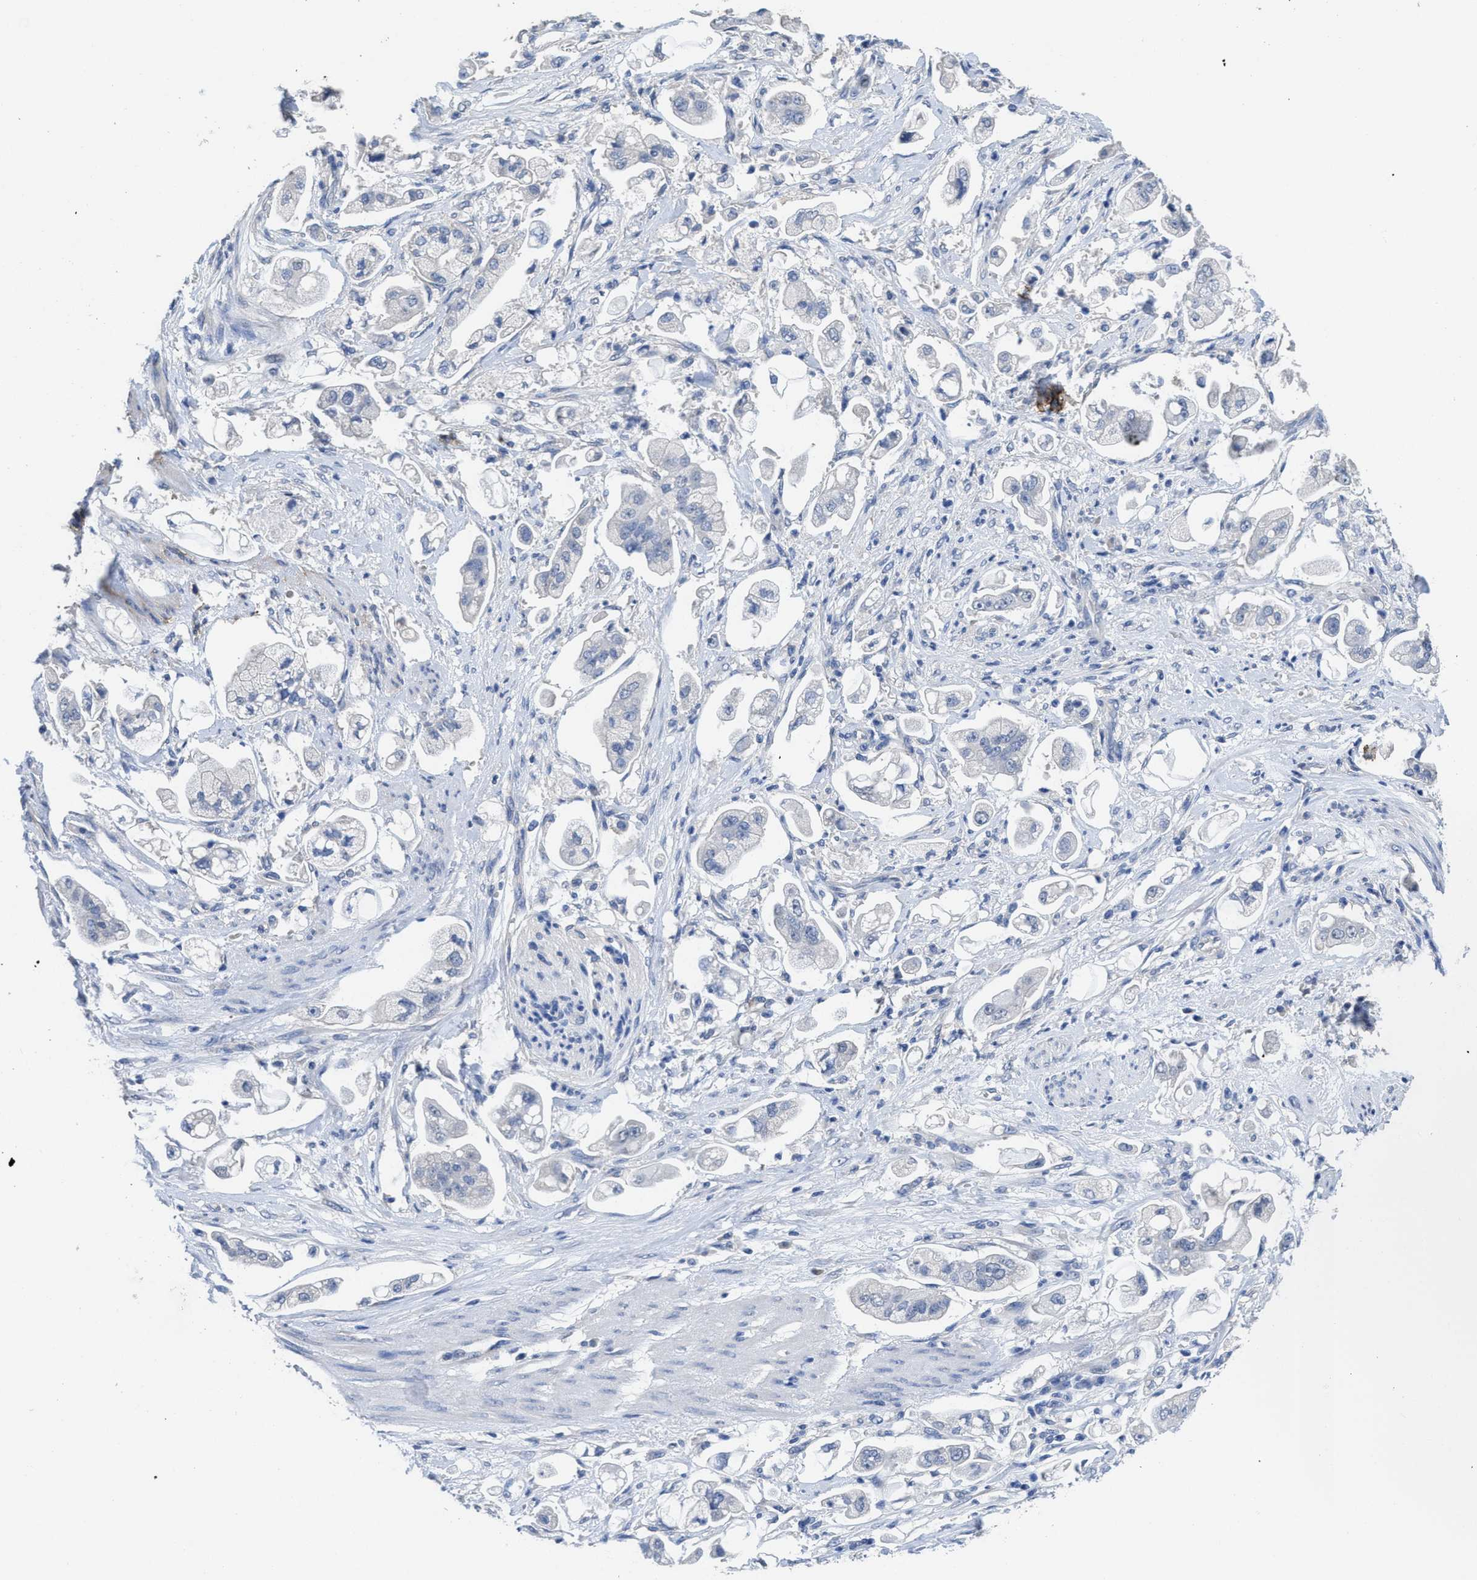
{"staining": {"intensity": "negative", "quantity": "none", "location": "none"}, "tissue": "stomach cancer", "cell_type": "Tumor cells", "image_type": "cancer", "snomed": [{"axis": "morphology", "description": "Adenocarcinoma, NOS"}, {"axis": "topography", "description": "Stomach"}], "caption": "Immunohistochemistry (IHC) of human stomach cancer displays no expression in tumor cells. (DAB (3,3'-diaminobenzidine) immunohistochemistry (IHC) with hematoxylin counter stain).", "gene": "CA9", "patient": {"sex": "male", "age": 62}}